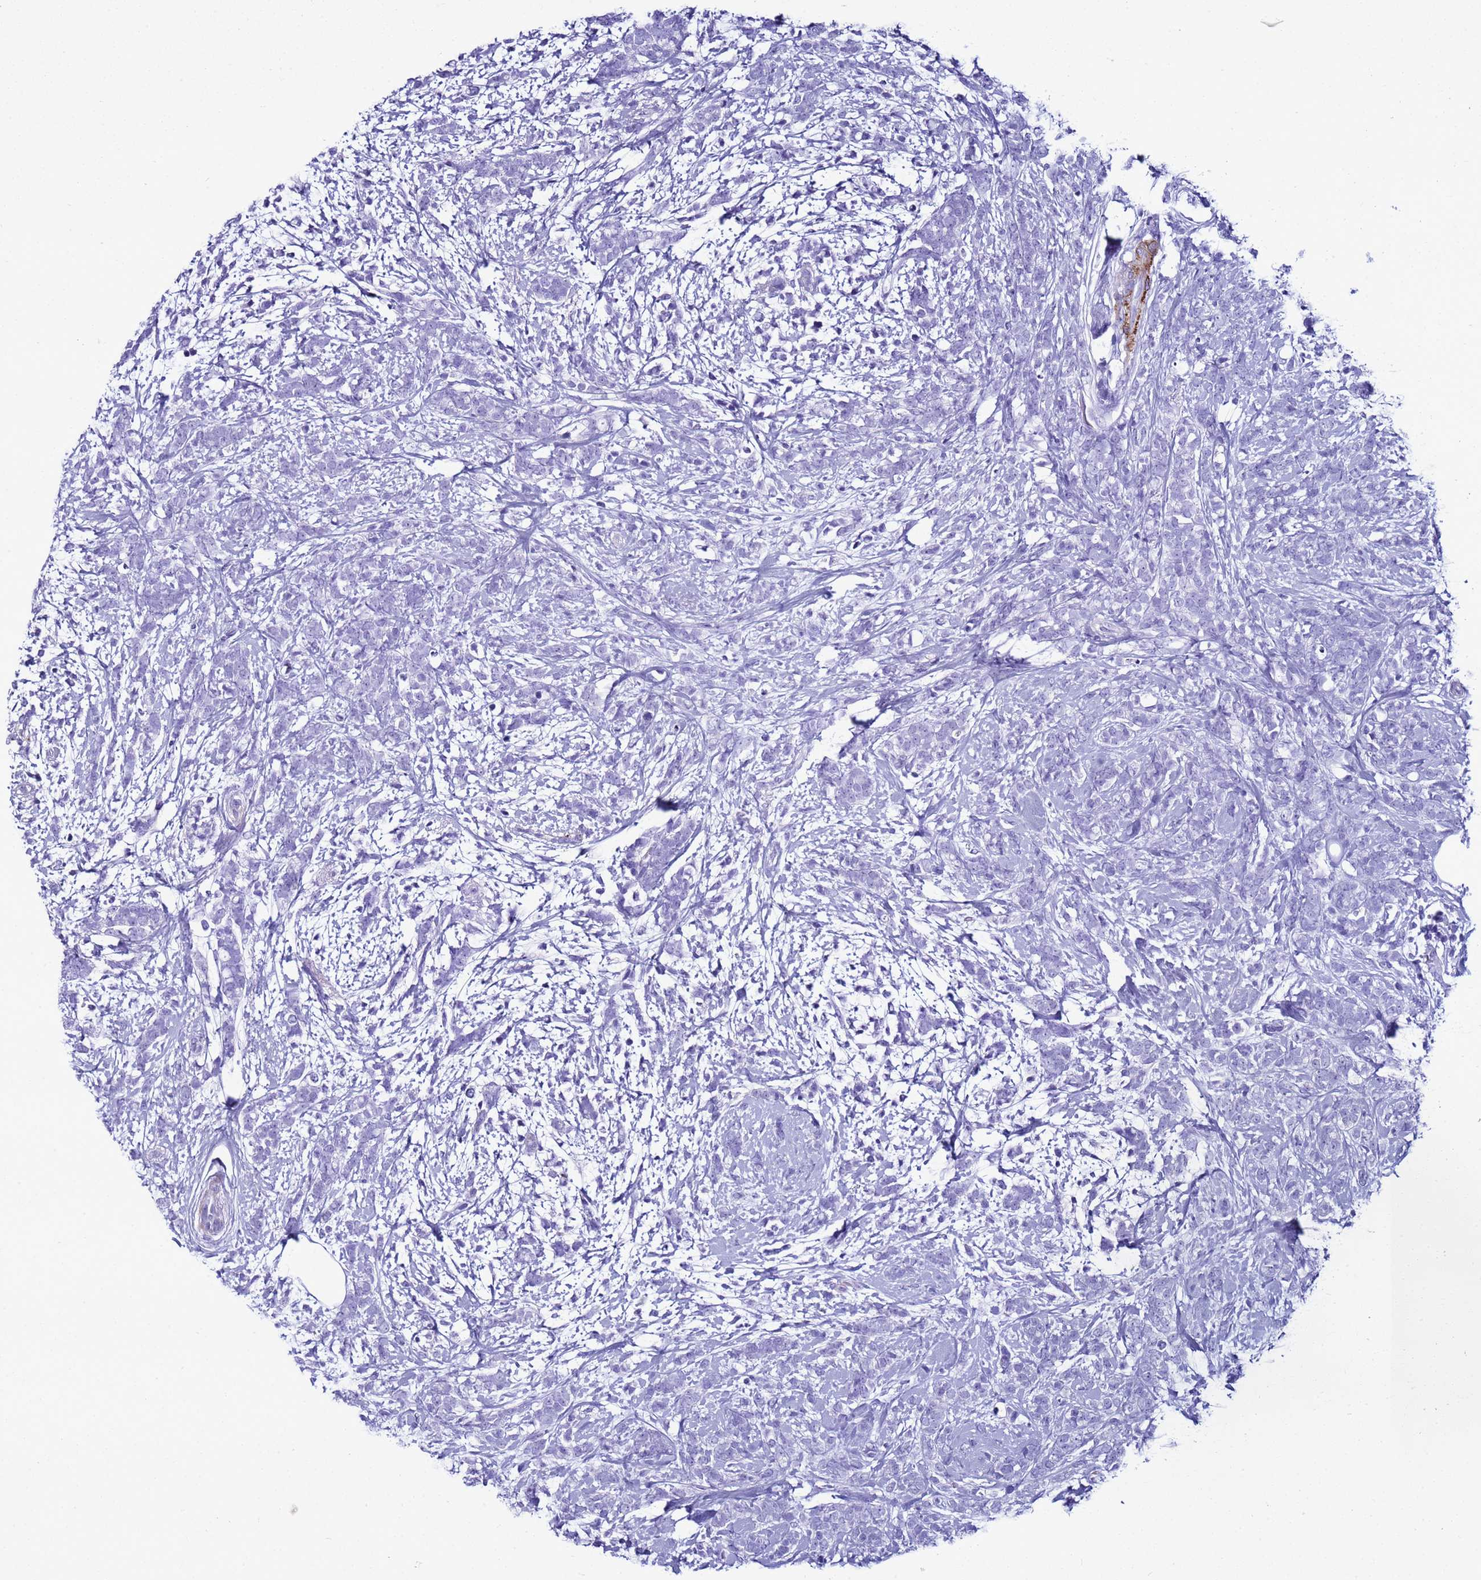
{"staining": {"intensity": "negative", "quantity": "none", "location": "none"}, "tissue": "breast cancer", "cell_type": "Tumor cells", "image_type": "cancer", "snomed": [{"axis": "morphology", "description": "Lobular carcinoma"}, {"axis": "topography", "description": "Breast"}], "caption": "Tumor cells show no significant protein expression in breast lobular carcinoma.", "gene": "LCMT1", "patient": {"sex": "female", "age": 58}}